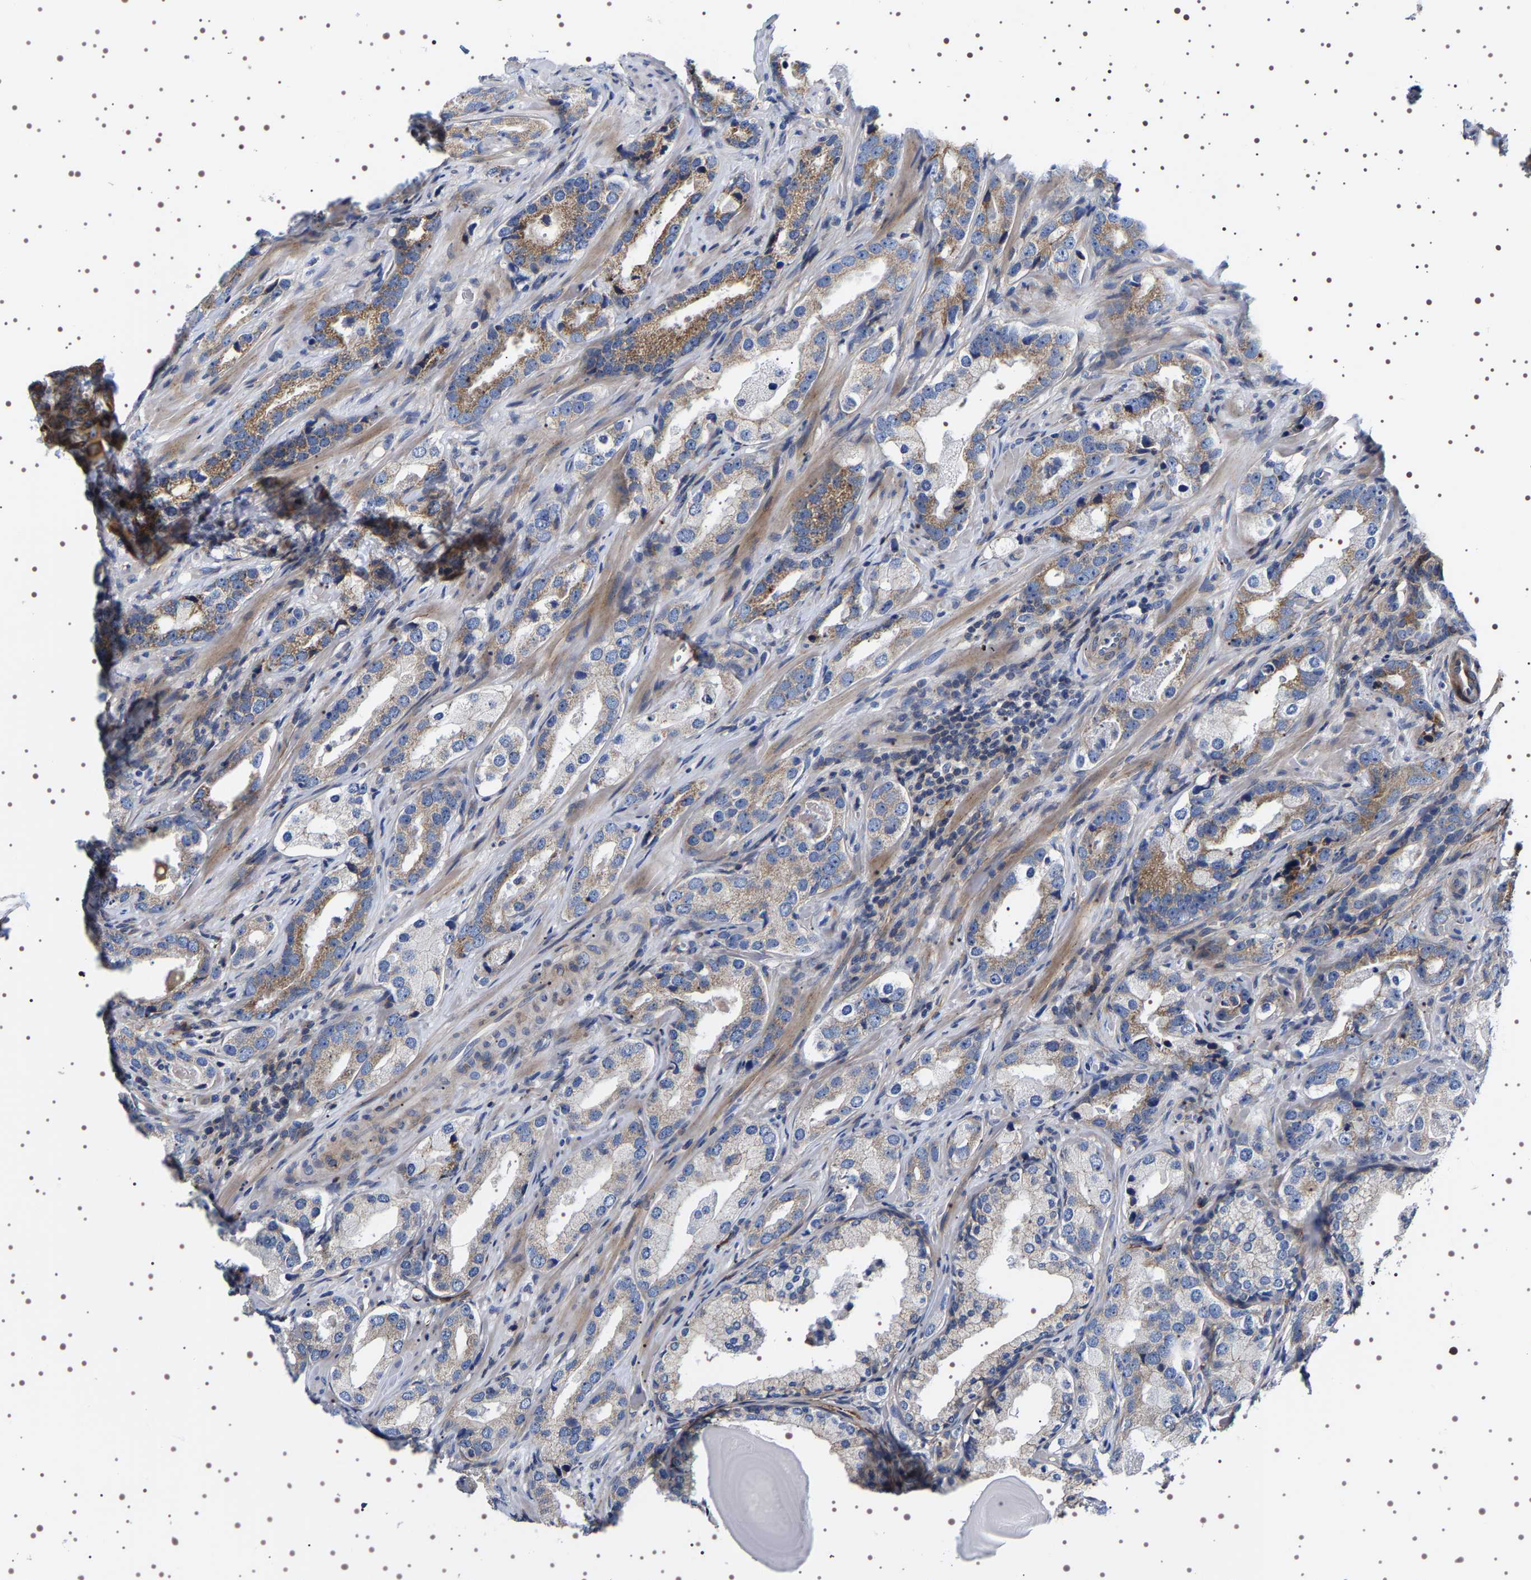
{"staining": {"intensity": "moderate", "quantity": "25%-75%", "location": "cytoplasmic/membranous"}, "tissue": "prostate cancer", "cell_type": "Tumor cells", "image_type": "cancer", "snomed": [{"axis": "morphology", "description": "Adenocarcinoma, High grade"}, {"axis": "topography", "description": "Prostate"}], "caption": "An immunohistochemistry micrograph of tumor tissue is shown. Protein staining in brown highlights moderate cytoplasmic/membranous positivity in prostate cancer within tumor cells.", "gene": "SQLE", "patient": {"sex": "male", "age": 63}}